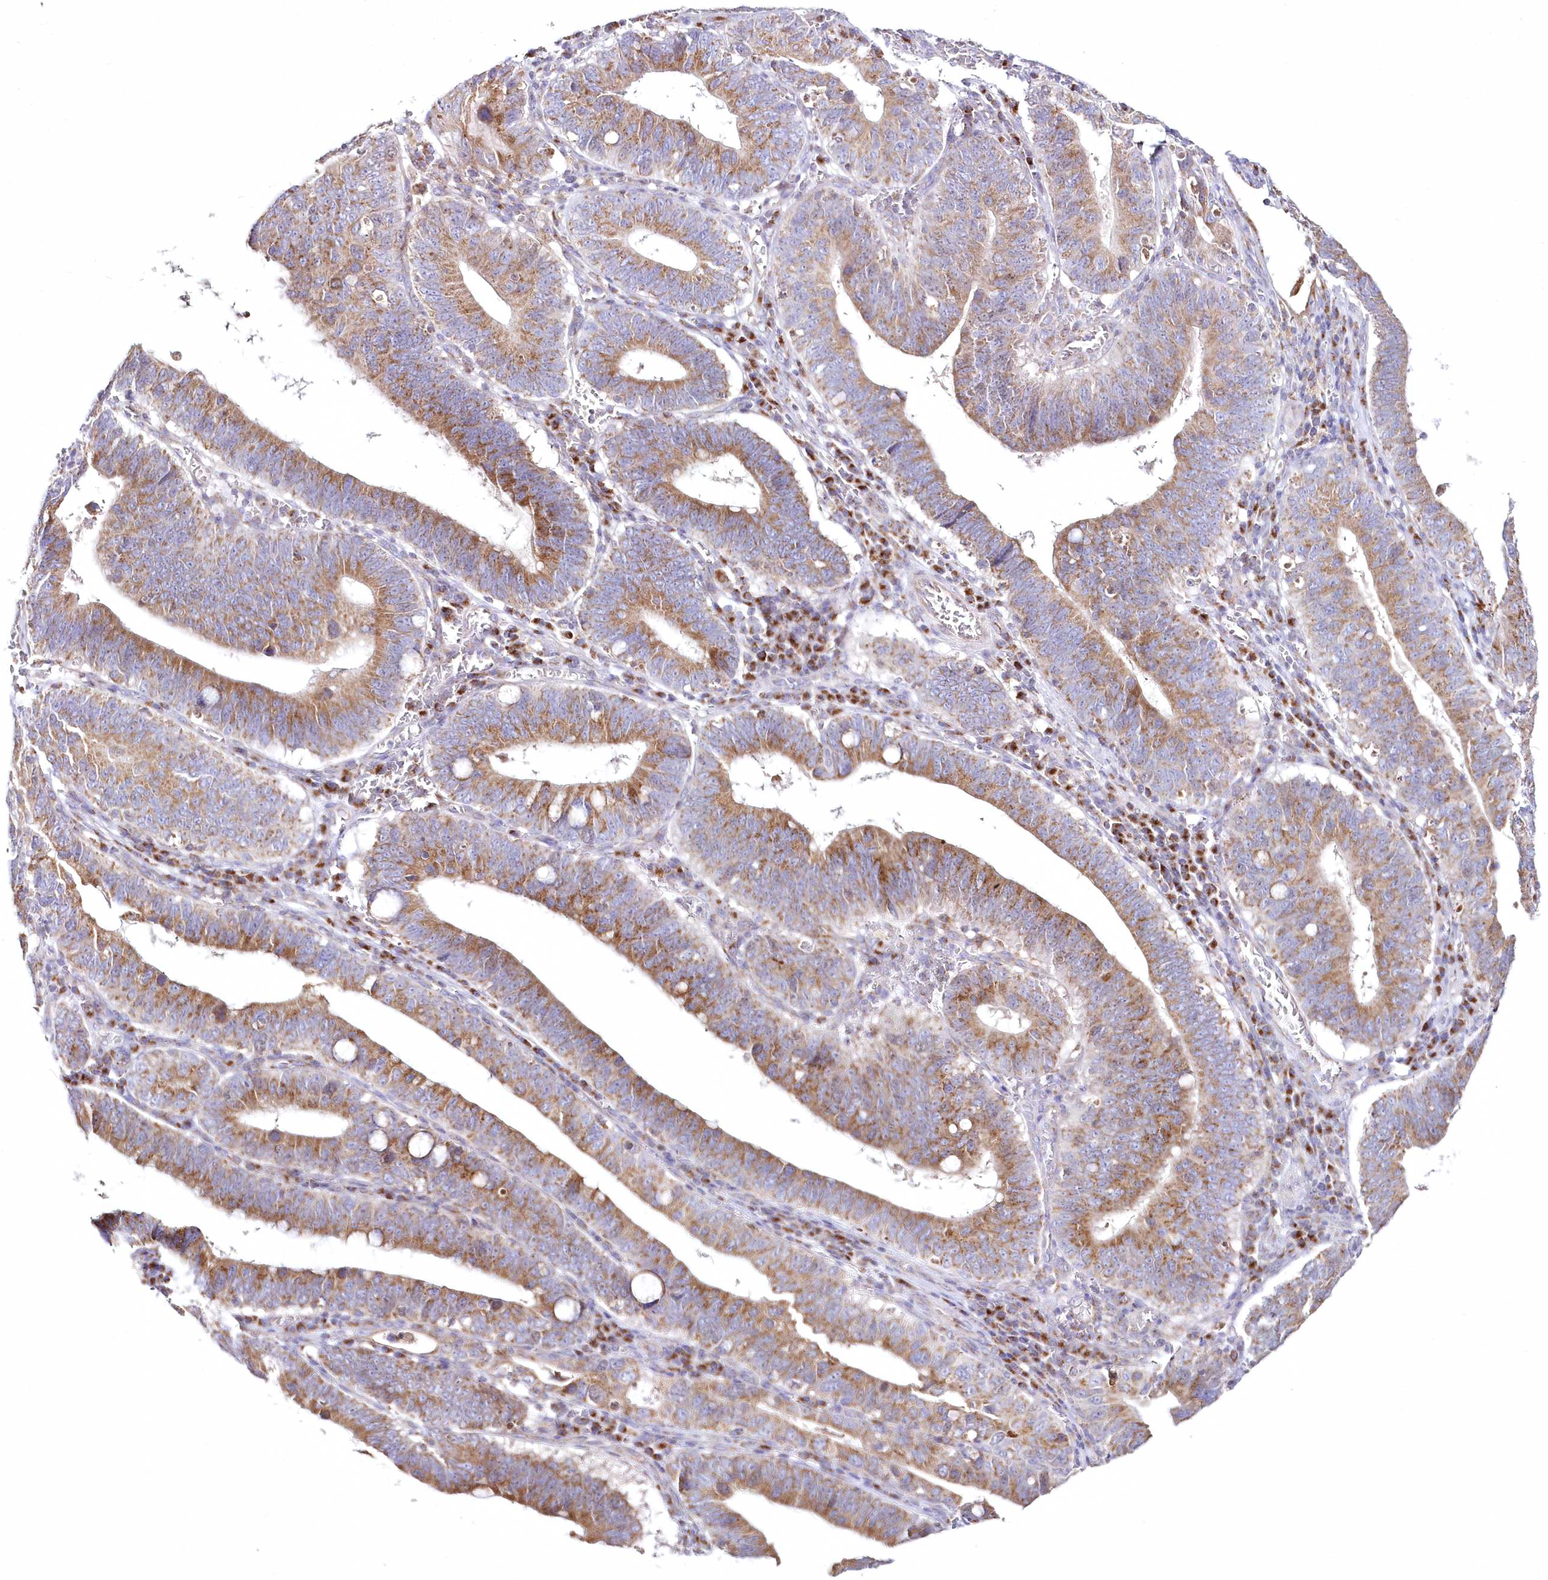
{"staining": {"intensity": "moderate", "quantity": ">75%", "location": "cytoplasmic/membranous"}, "tissue": "stomach cancer", "cell_type": "Tumor cells", "image_type": "cancer", "snomed": [{"axis": "morphology", "description": "Adenocarcinoma, NOS"}, {"axis": "topography", "description": "Stomach"}, {"axis": "topography", "description": "Gastric cardia"}], "caption": "A brown stain labels moderate cytoplasmic/membranous staining of a protein in human stomach cancer (adenocarcinoma) tumor cells.", "gene": "DNA2", "patient": {"sex": "male", "age": 59}}